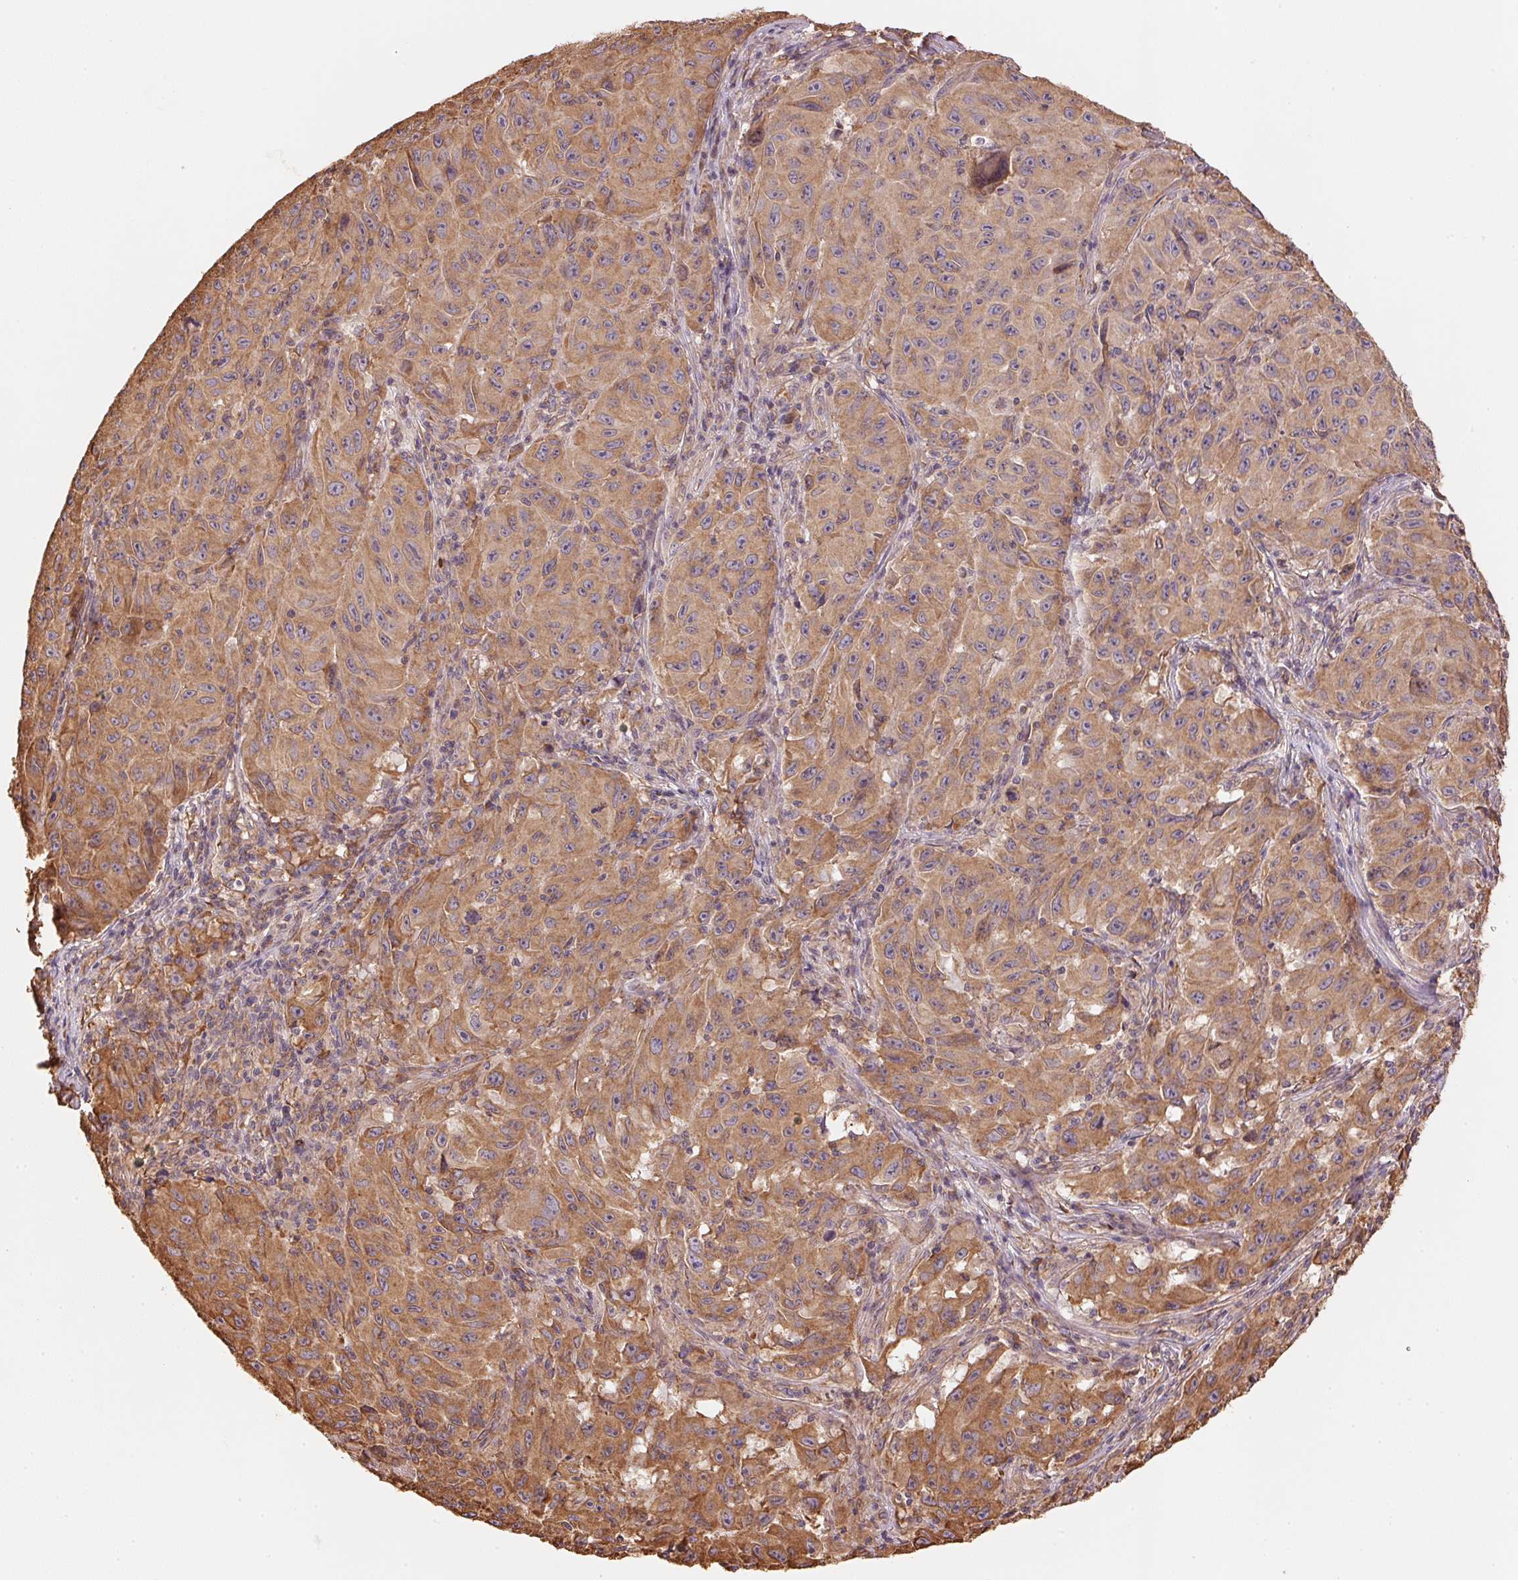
{"staining": {"intensity": "weak", "quantity": "25%-75%", "location": "cytoplasmic/membranous"}, "tissue": "melanoma", "cell_type": "Tumor cells", "image_type": "cancer", "snomed": [{"axis": "morphology", "description": "Malignant melanoma, NOS"}, {"axis": "topography", "description": "Vulva, labia, clitoris and Bartholin´s gland, NO"}], "caption": "Malignant melanoma tissue reveals weak cytoplasmic/membranous positivity in about 25%-75% of tumor cells", "gene": "C6orf163", "patient": {"sex": "female", "age": 75}}